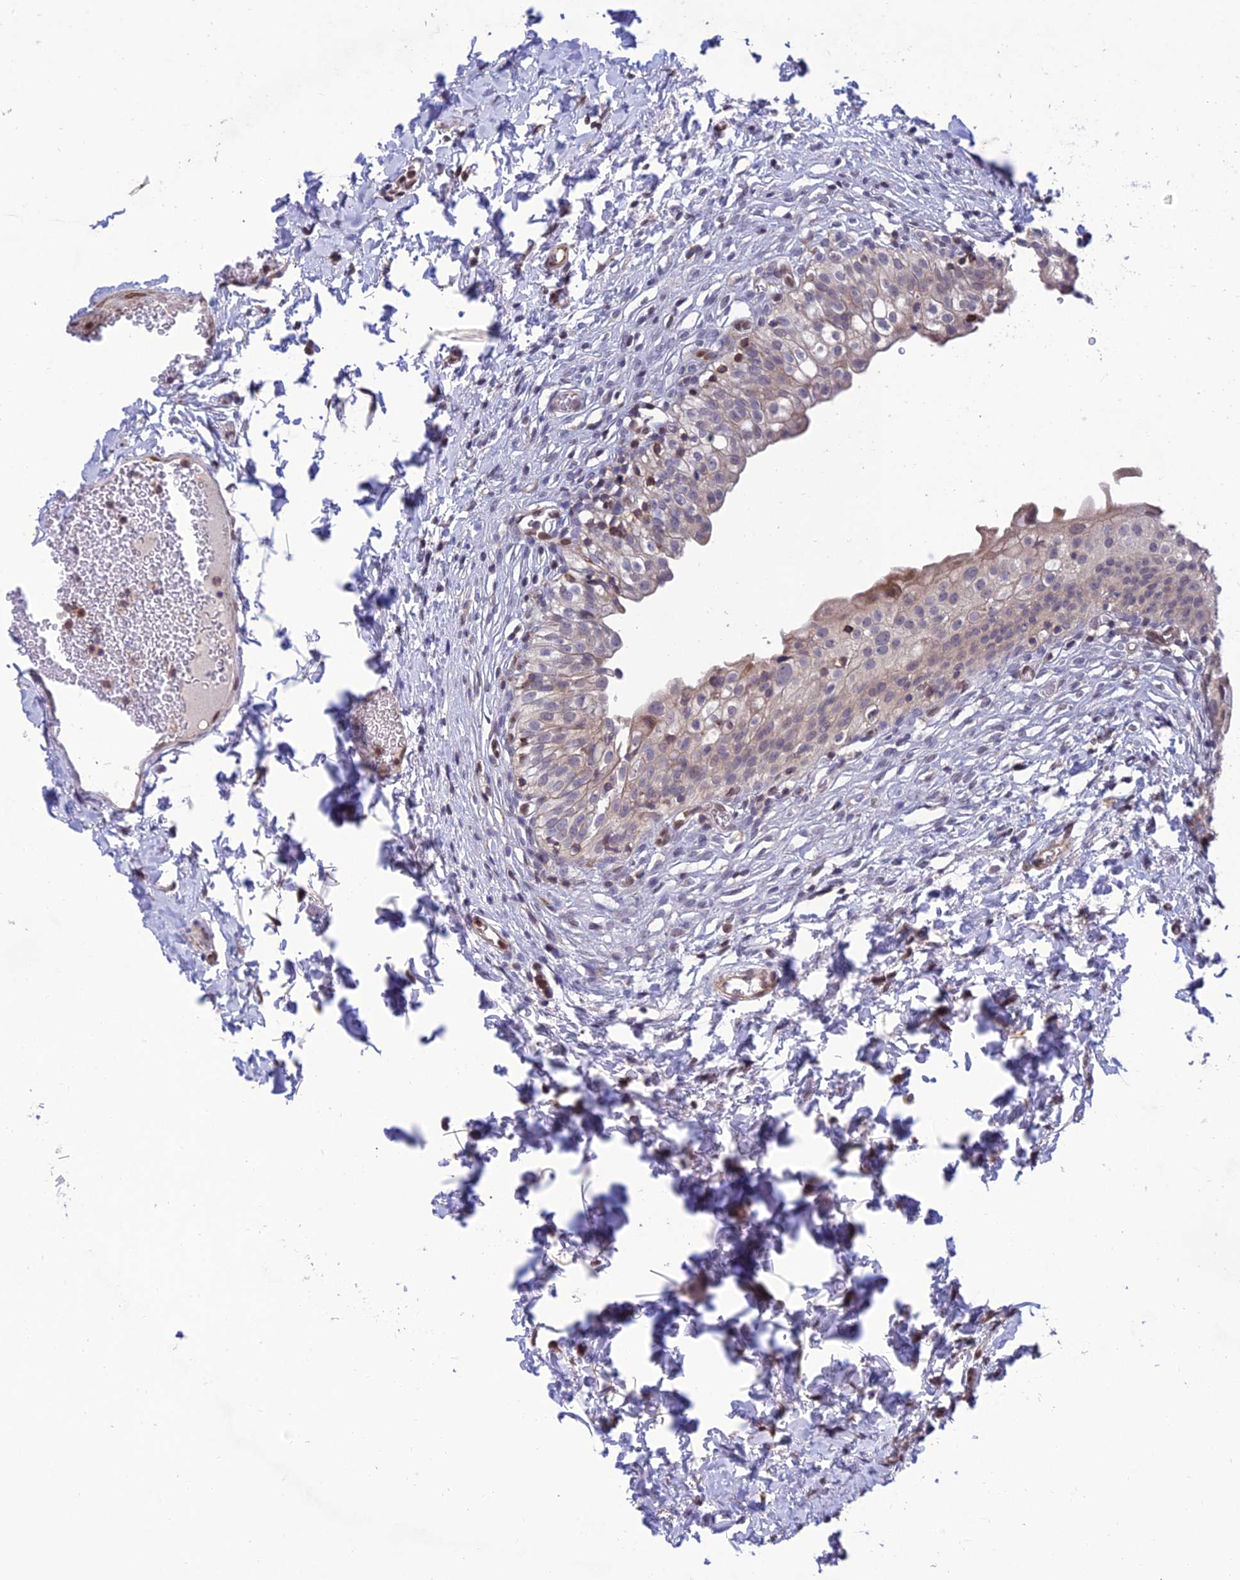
{"staining": {"intensity": "weak", "quantity": "<25%", "location": "cytoplasmic/membranous"}, "tissue": "urinary bladder", "cell_type": "Urothelial cells", "image_type": "normal", "snomed": [{"axis": "morphology", "description": "Normal tissue, NOS"}, {"axis": "topography", "description": "Urinary bladder"}], "caption": "IHC of unremarkable human urinary bladder exhibits no expression in urothelial cells.", "gene": "FAM76A", "patient": {"sex": "male", "age": 55}}